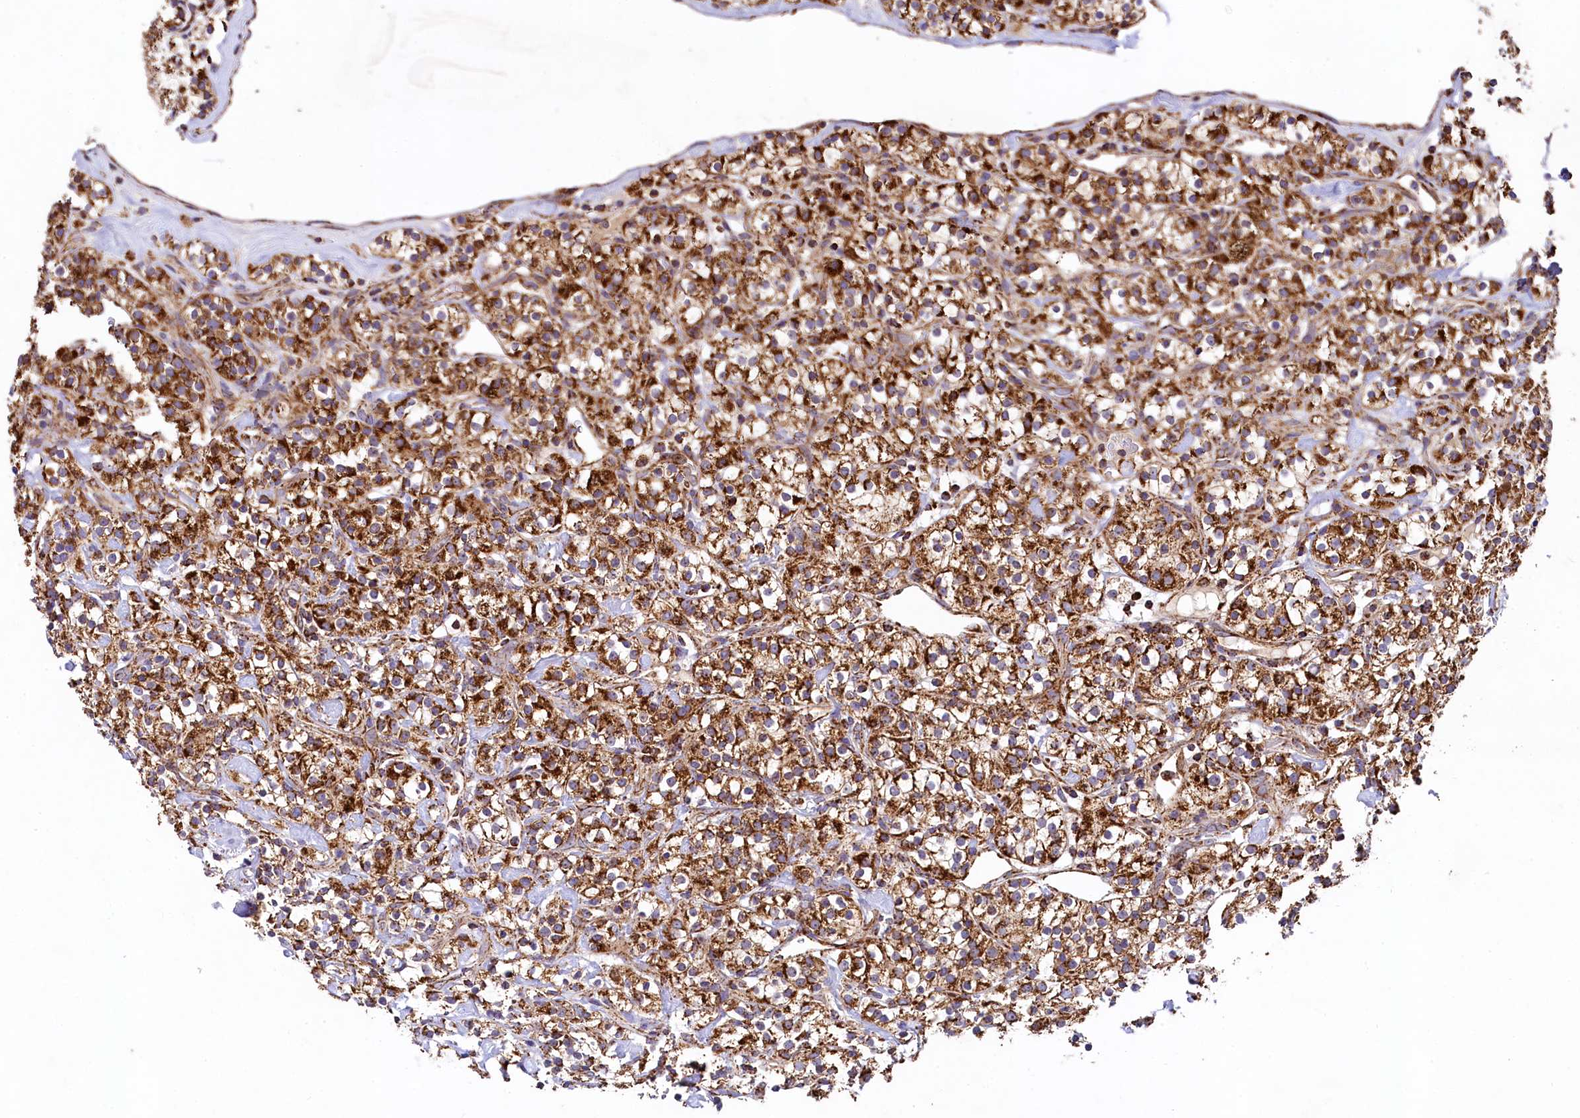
{"staining": {"intensity": "strong", "quantity": ">75%", "location": "cytoplasmic/membranous"}, "tissue": "renal cancer", "cell_type": "Tumor cells", "image_type": "cancer", "snomed": [{"axis": "morphology", "description": "Adenocarcinoma, NOS"}, {"axis": "topography", "description": "Kidney"}], "caption": "Immunohistochemistry of adenocarcinoma (renal) exhibits high levels of strong cytoplasmic/membranous positivity in approximately >75% of tumor cells.", "gene": "CLYBL", "patient": {"sex": "male", "age": 77}}